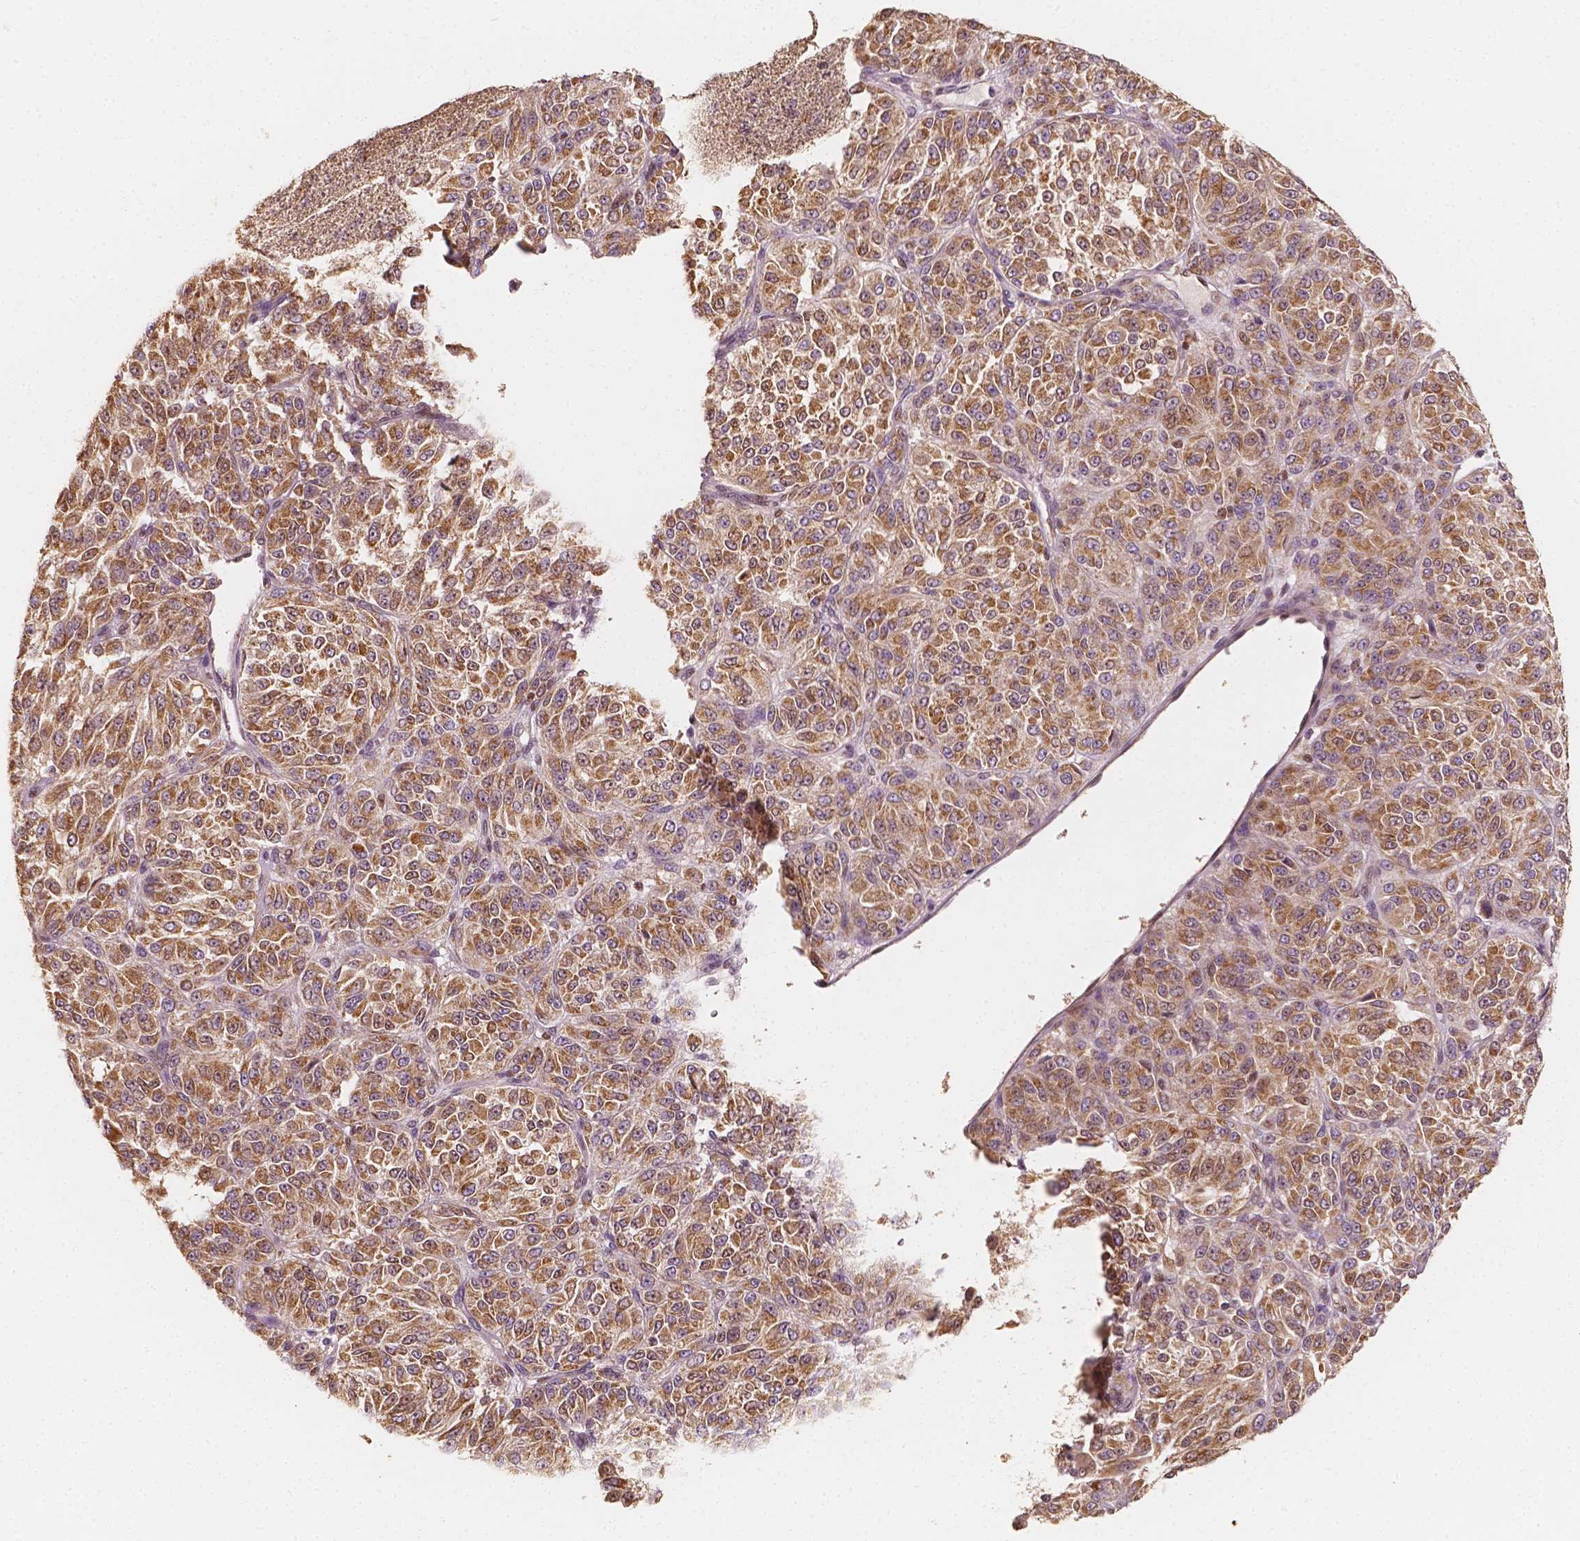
{"staining": {"intensity": "moderate", "quantity": ">75%", "location": "cytoplasmic/membranous"}, "tissue": "melanoma", "cell_type": "Tumor cells", "image_type": "cancer", "snomed": [{"axis": "morphology", "description": "Malignant melanoma, Metastatic site"}, {"axis": "topography", "description": "Brain"}], "caption": "A brown stain labels moderate cytoplasmic/membranous staining of a protein in melanoma tumor cells.", "gene": "TBC1D17", "patient": {"sex": "female", "age": 56}}